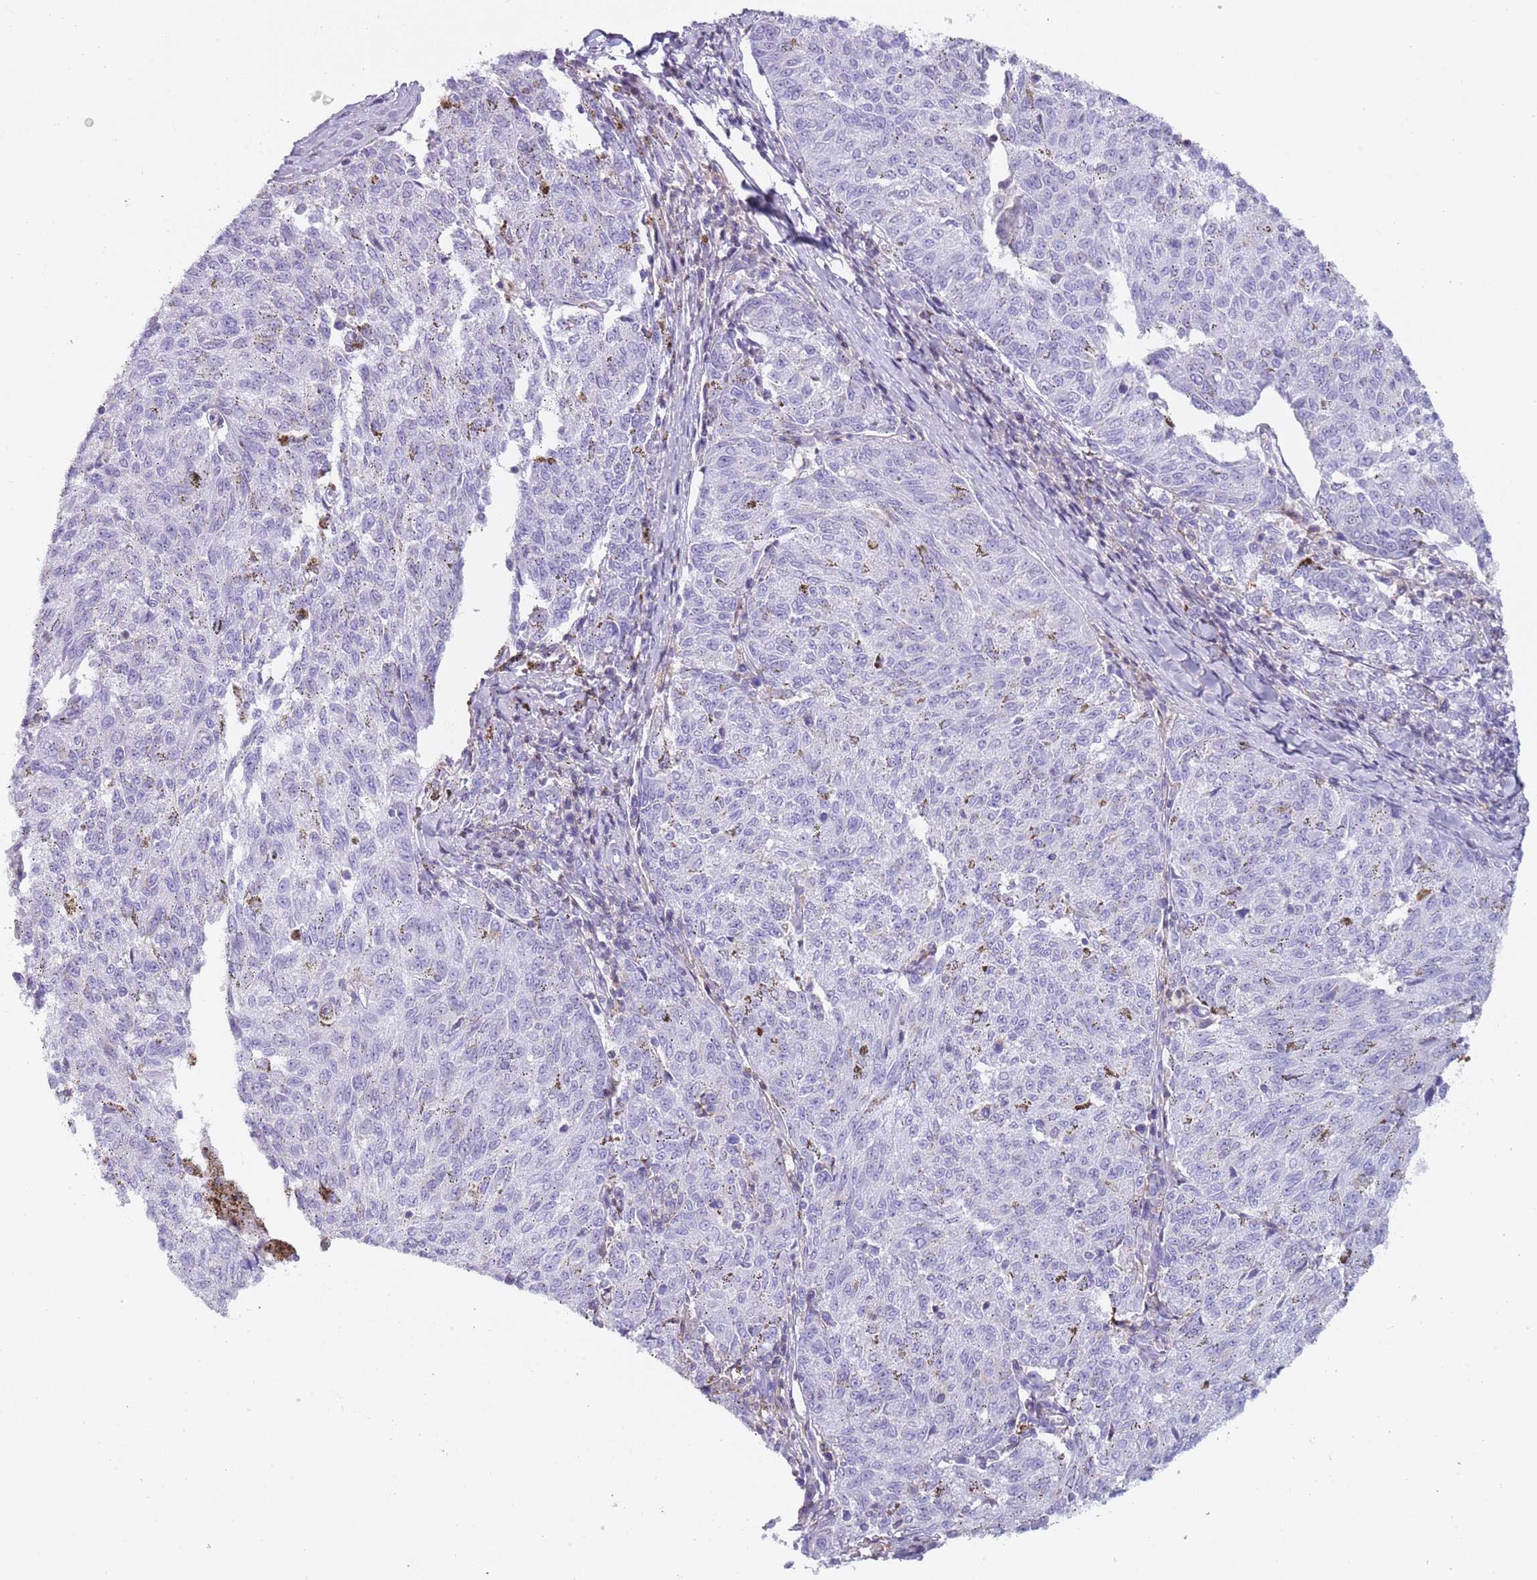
{"staining": {"intensity": "negative", "quantity": "none", "location": "none"}, "tissue": "melanoma", "cell_type": "Tumor cells", "image_type": "cancer", "snomed": [{"axis": "morphology", "description": "Malignant melanoma, NOS"}, {"axis": "topography", "description": "Skin"}], "caption": "Malignant melanoma stained for a protein using immunohistochemistry (IHC) exhibits no expression tumor cells.", "gene": "NBPF20", "patient": {"sex": "female", "age": 72}}